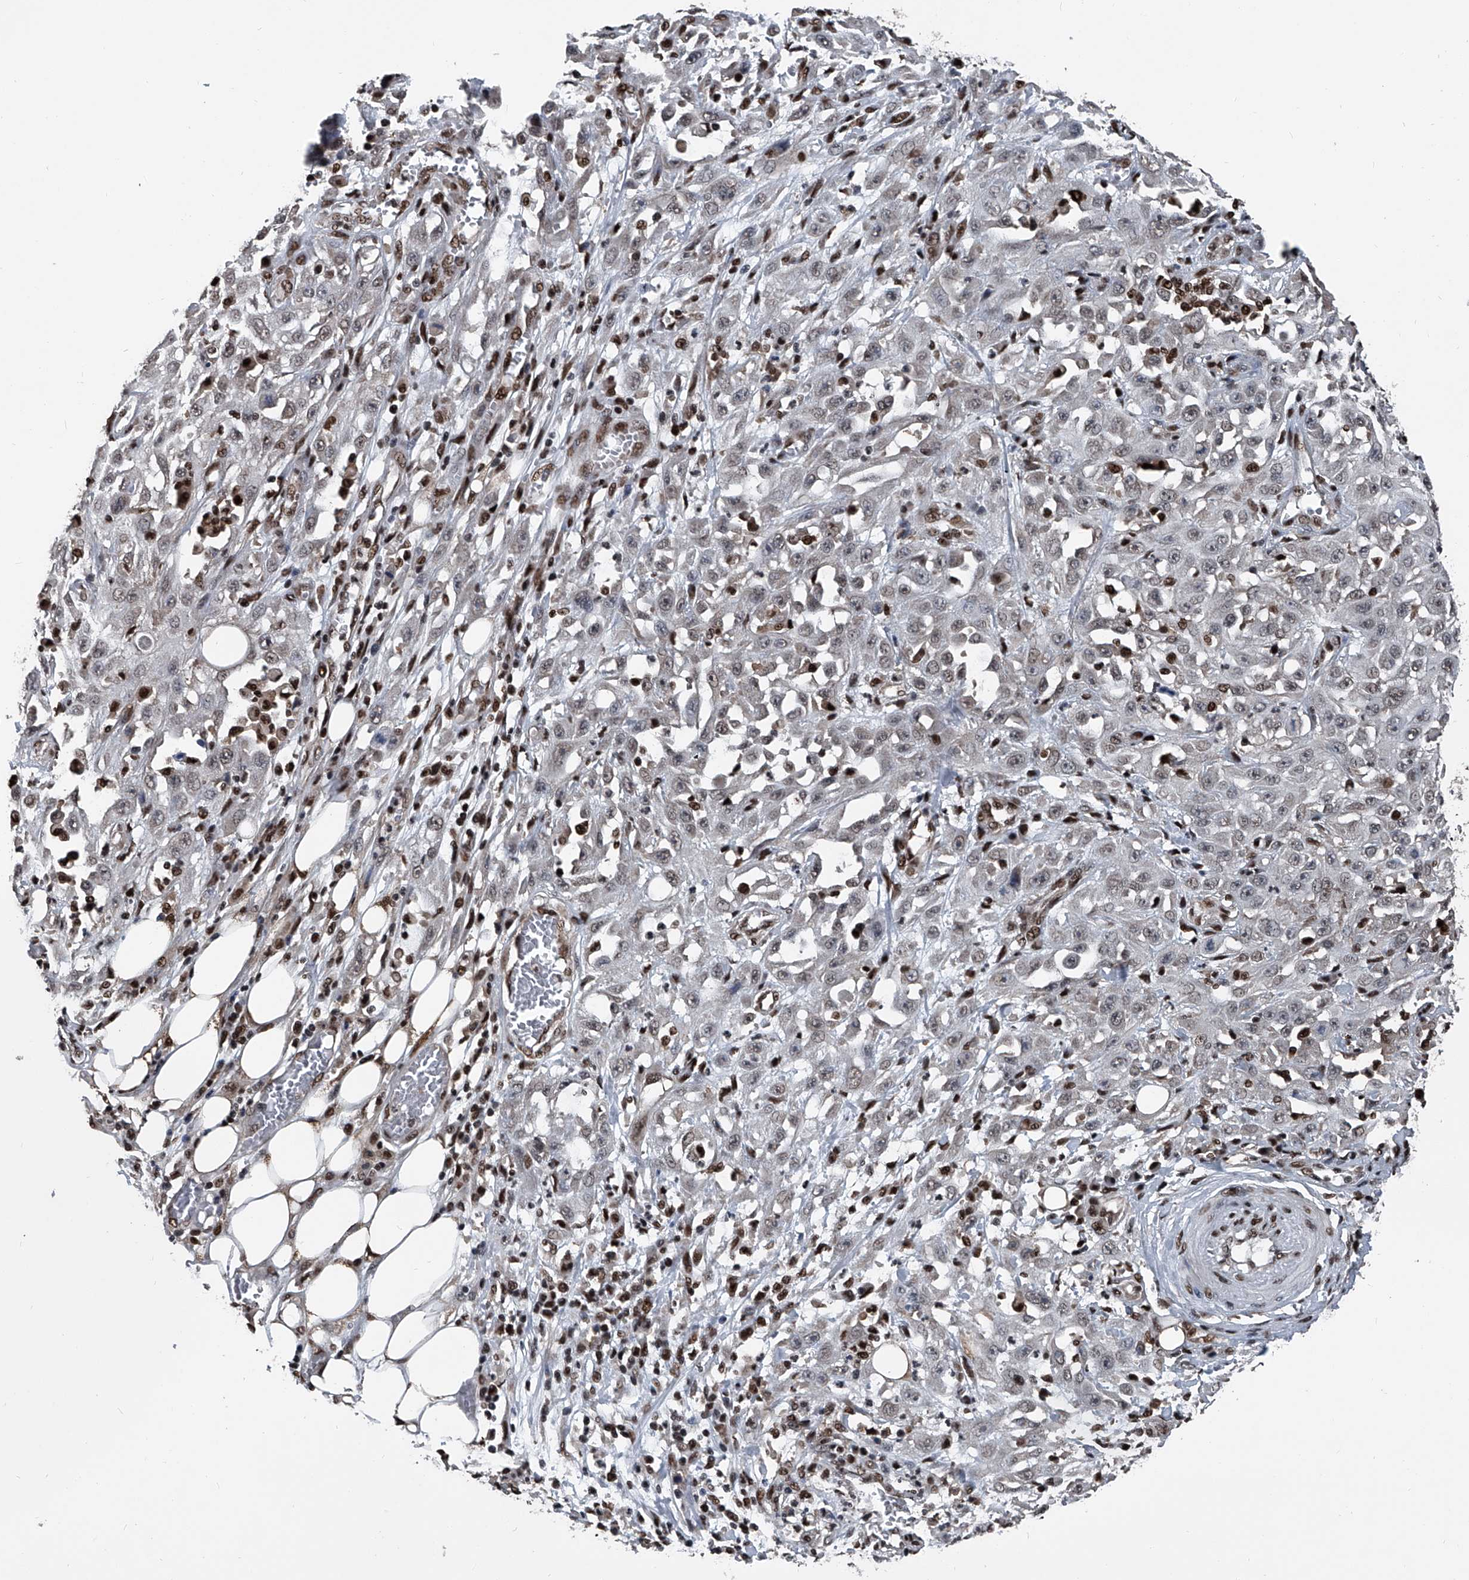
{"staining": {"intensity": "negative", "quantity": "none", "location": "none"}, "tissue": "skin cancer", "cell_type": "Tumor cells", "image_type": "cancer", "snomed": [{"axis": "morphology", "description": "Squamous cell carcinoma, NOS"}, {"axis": "morphology", "description": "Squamous cell carcinoma, metastatic, NOS"}, {"axis": "topography", "description": "Skin"}, {"axis": "topography", "description": "Lymph node"}], "caption": "Immunohistochemistry of human skin squamous cell carcinoma reveals no positivity in tumor cells.", "gene": "FKBP5", "patient": {"sex": "male", "age": 75}}